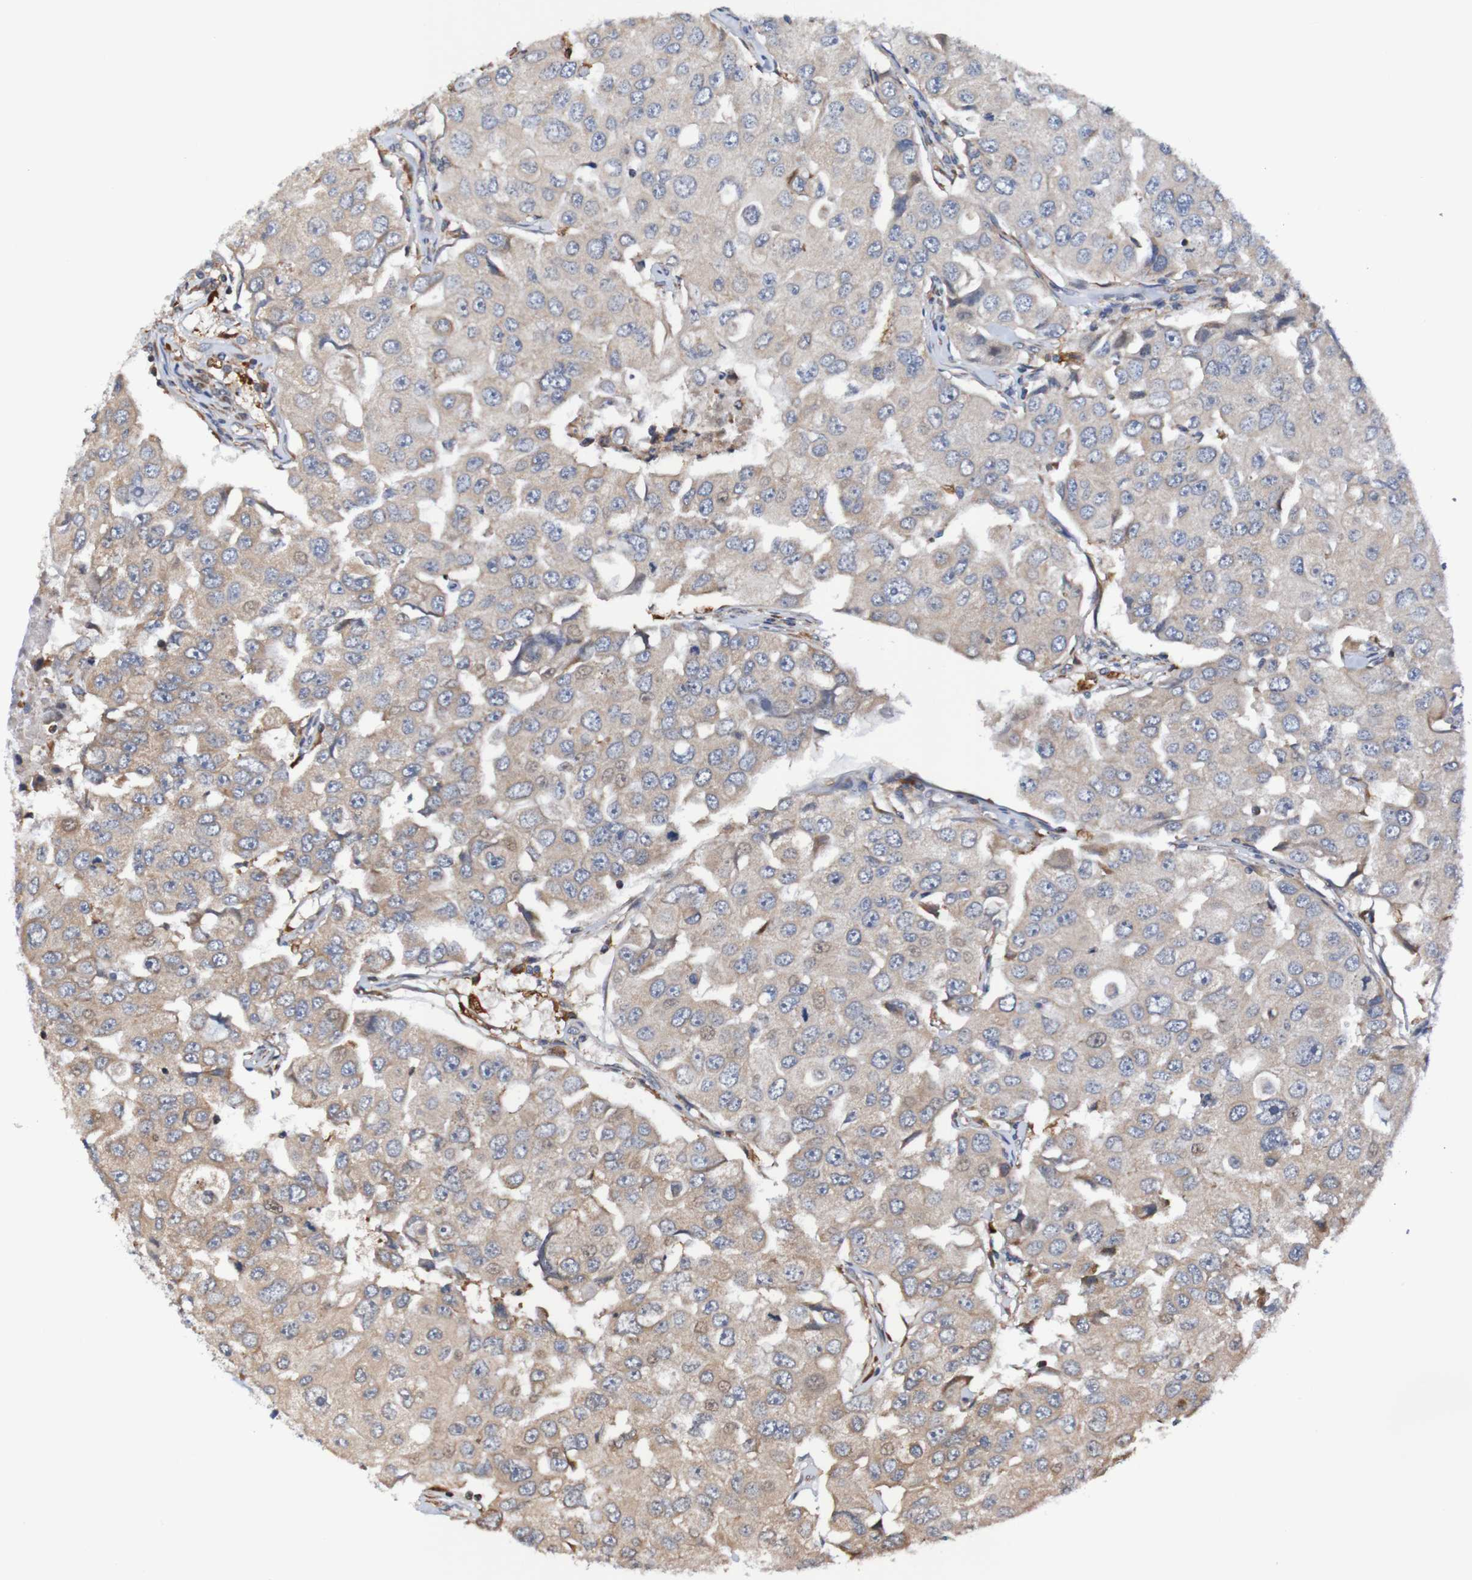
{"staining": {"intensity": "weak", "quantity": ">75%", "location": "cytoplasmic/membranous"}, "tissue": "breast cancer", "cell_type": "Tumor cells", "image_type": "cancer", "snomed": [{"axis": "morphology", "description": "Duct carcinoma"}, {"axis": "topography", "description": "Breast"}], "caption": "Breast cancer stained with DAB (3,3'-diaminobenzidine) immunohistochemistry reveals low levels of weak cytoplasmic/membranous expression in about >75% of tumor cells. Nuclei are stained in blue.", "gene": "AXIN1", "patient": {"sex": "female", "age": 27}}